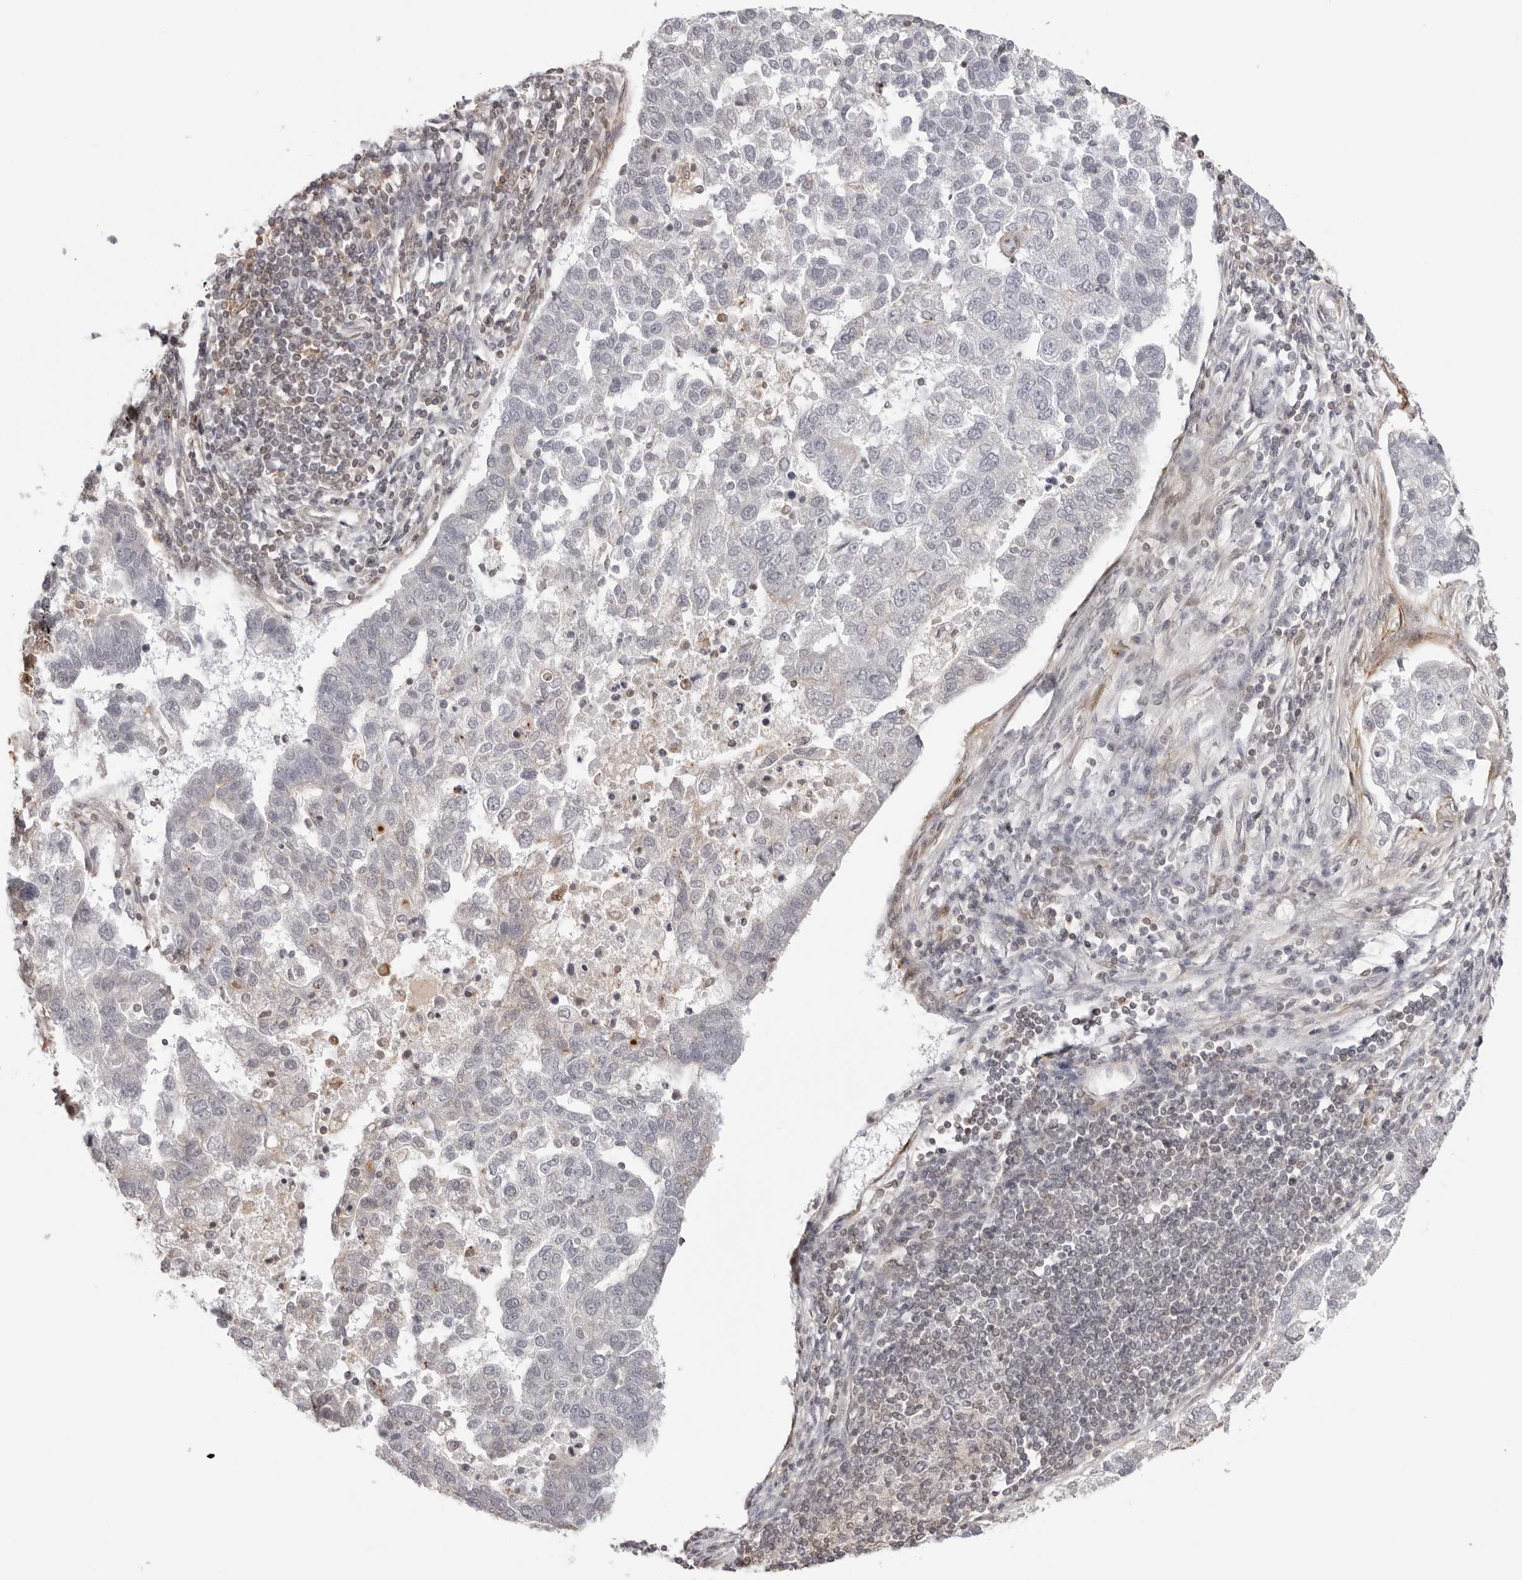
{"staining": {"intensity": "negative", "quantity": "none", "location": "none"}, "tissue": "pancreatic cancer", "cell_type": "Tumor cells", "image_type": "cancer", "snomed": [{"axis": "morphology", "description": "Adenocarcinoma, NOS"}, {"axis": "topography", "description": "Pancreas"}], "caption": "Histopathology image shows no significant protein expression in tumor cells of adenocarcinoma (pancreatic).", "gene": "UNK", "patient": {"sex": "female", "age": 61}}